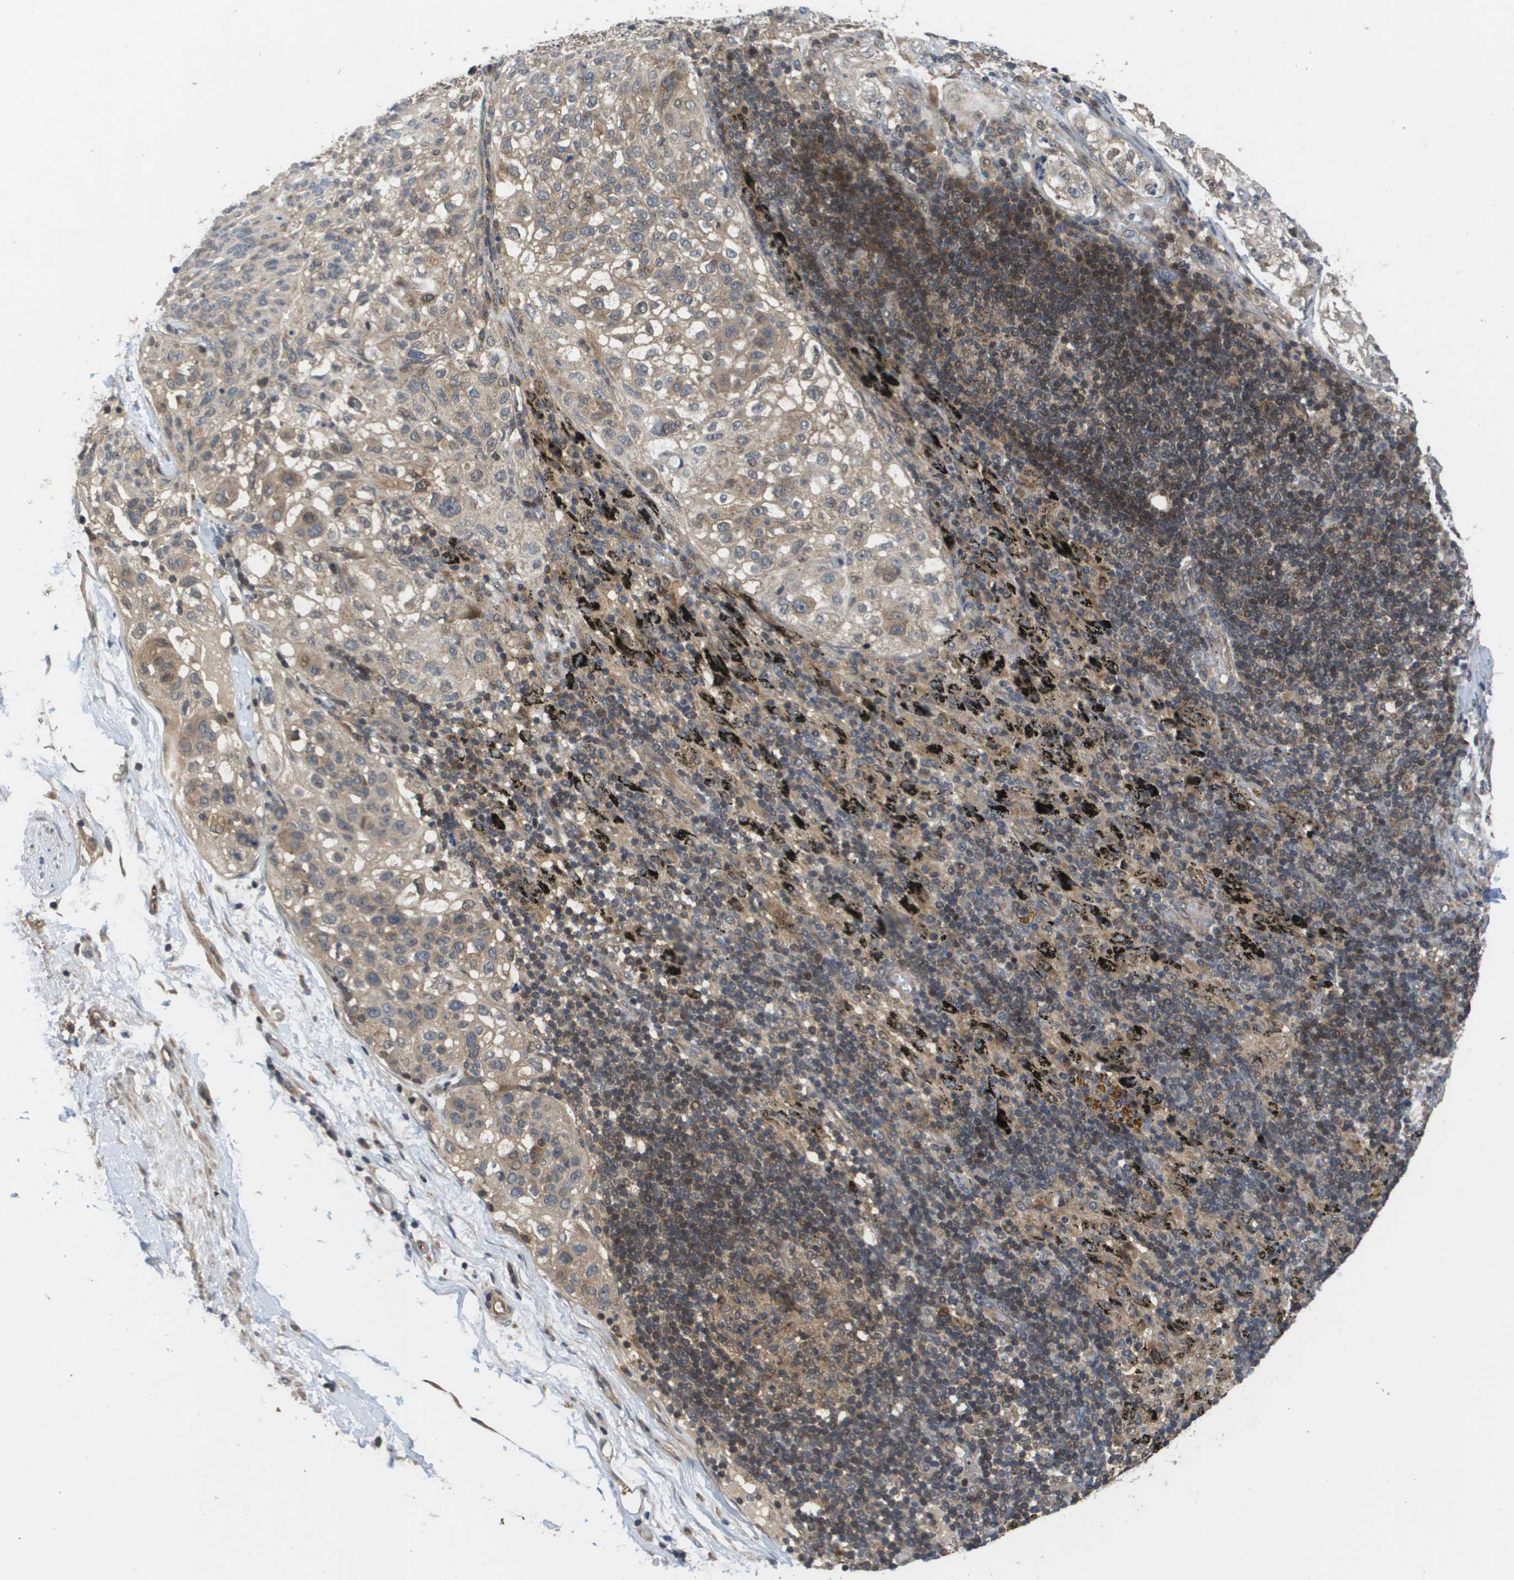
{"staining": {"intensity": "weak", "quantity": "25%-75%", "location": "cytoplasmic/membranous"}, "tissue": "lung cancer", "cell_type": "Tumor cells", "image_type": "cancer", "snomed": [{"axis": "morphology", "description": "Inflammation, NOS"}, {"axis": "morphology", "description": "Squamous cell carcinoma, NOS"}, {"axis": "topography", "description": "Lymph node"}, {"axis": "topography", "description": "Soft tissue"}, {"axis": "topography", "description": "Lung"}], "caption": "IHC photomicrograph of neoplastic tissue: human lung cancer stained using IHC displays low levels of weak protein expression localized specifically in the cytoplasmic/membranous of tumor cells, appearing as a cytoplasmic/membranous brown color.", "gene": "RBM38", "patient": {"sex": "male", "age": 66}}